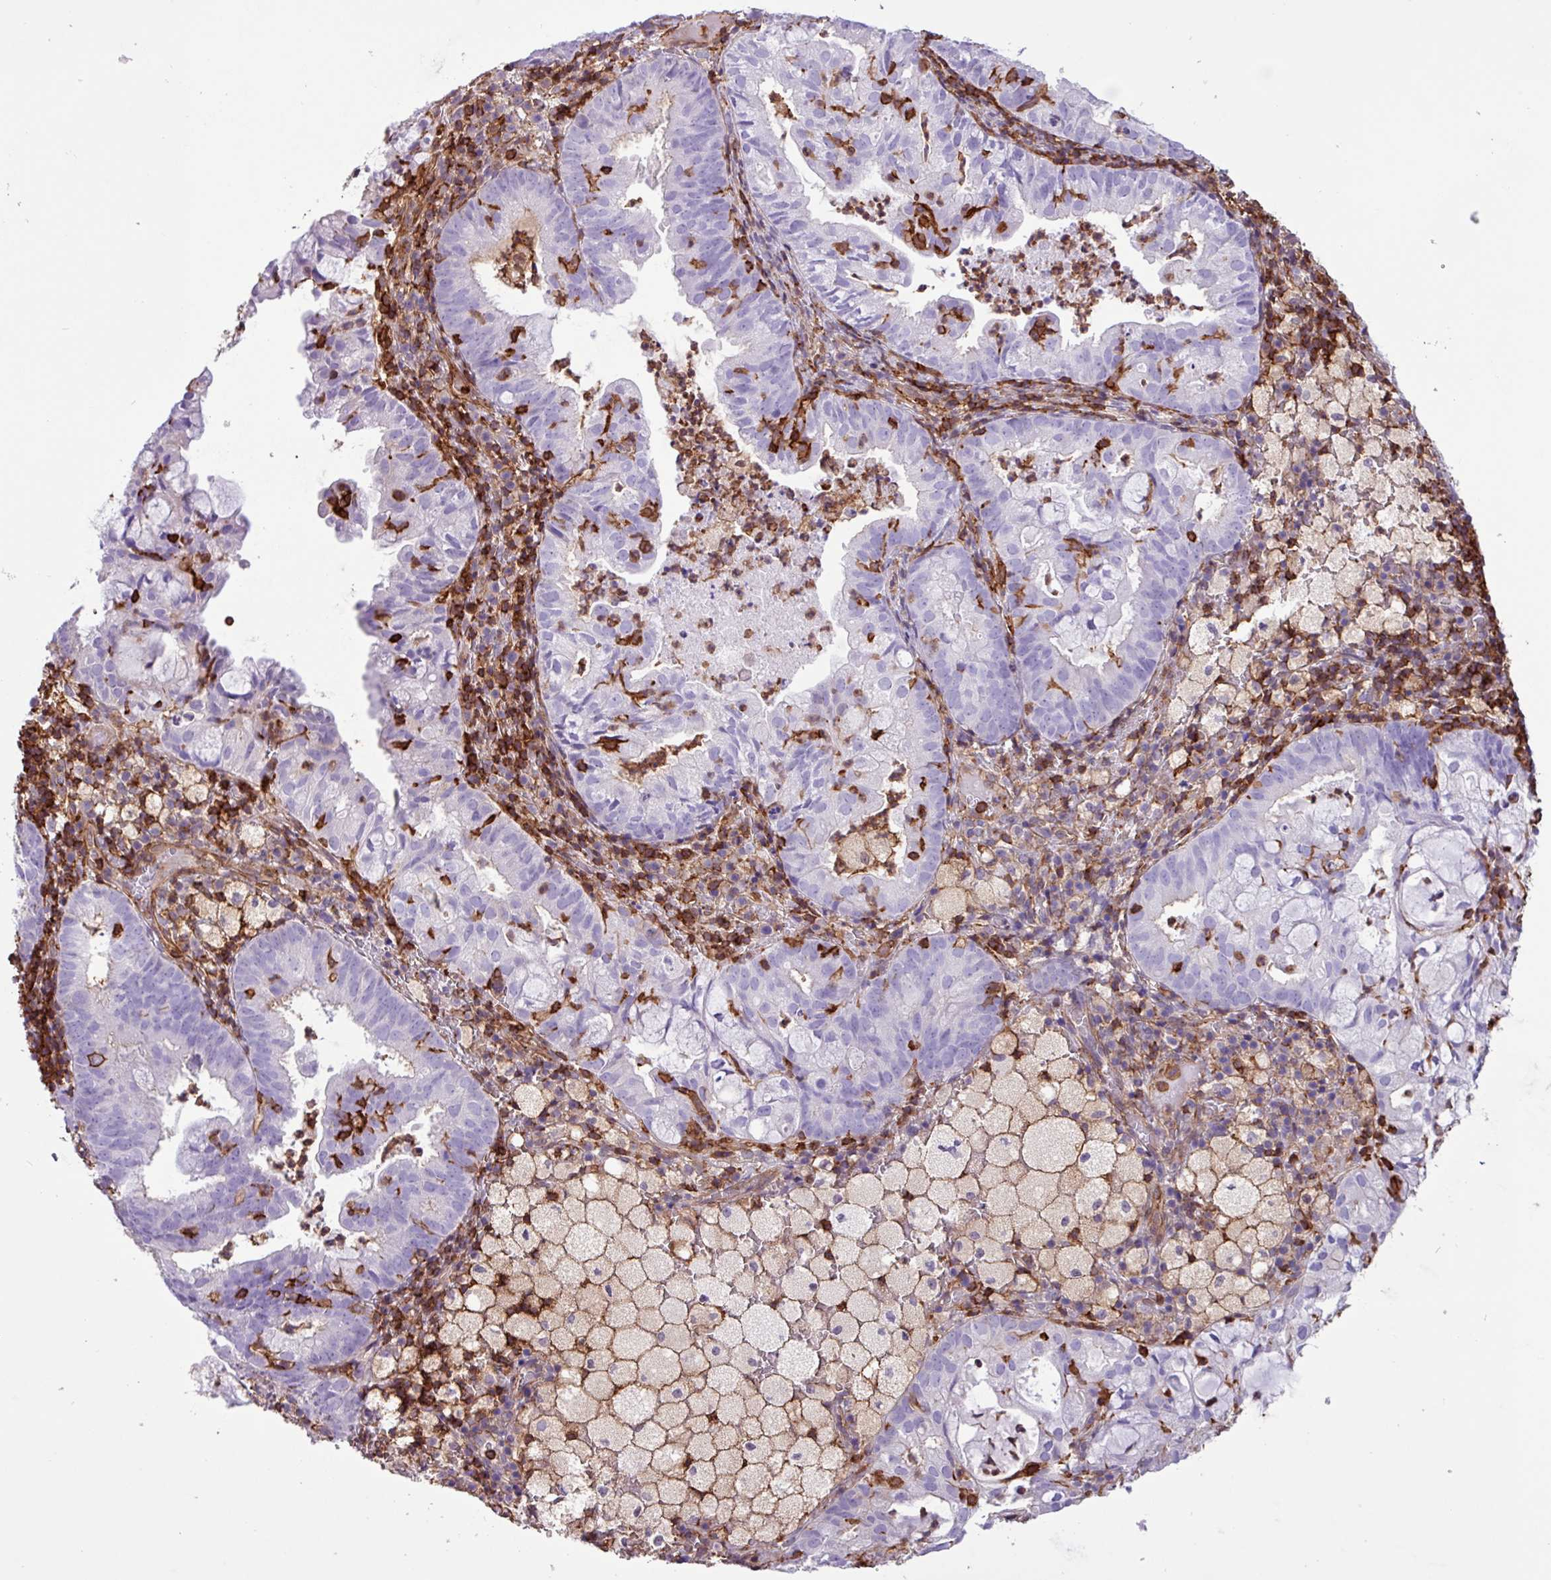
{"staining": {"intensity": "negative", "quantity": "none", "location": "none"}, "tissue": "endometrial cancer", "cell_type": "Tumor cells", "image_type": "cancer", "snomed": [{"axis": "morphology", "description": "Adenocarcinoma, NOS"}, {"axis": "topography", "description": "Endometrium"}], "caption": "Immunohistochemical staining of adenocarcinoma (endometrial) displays no significant staining in tumor cells.", "gene": "PPP1R18", "patient": {"sex": "female", "age": 80}}